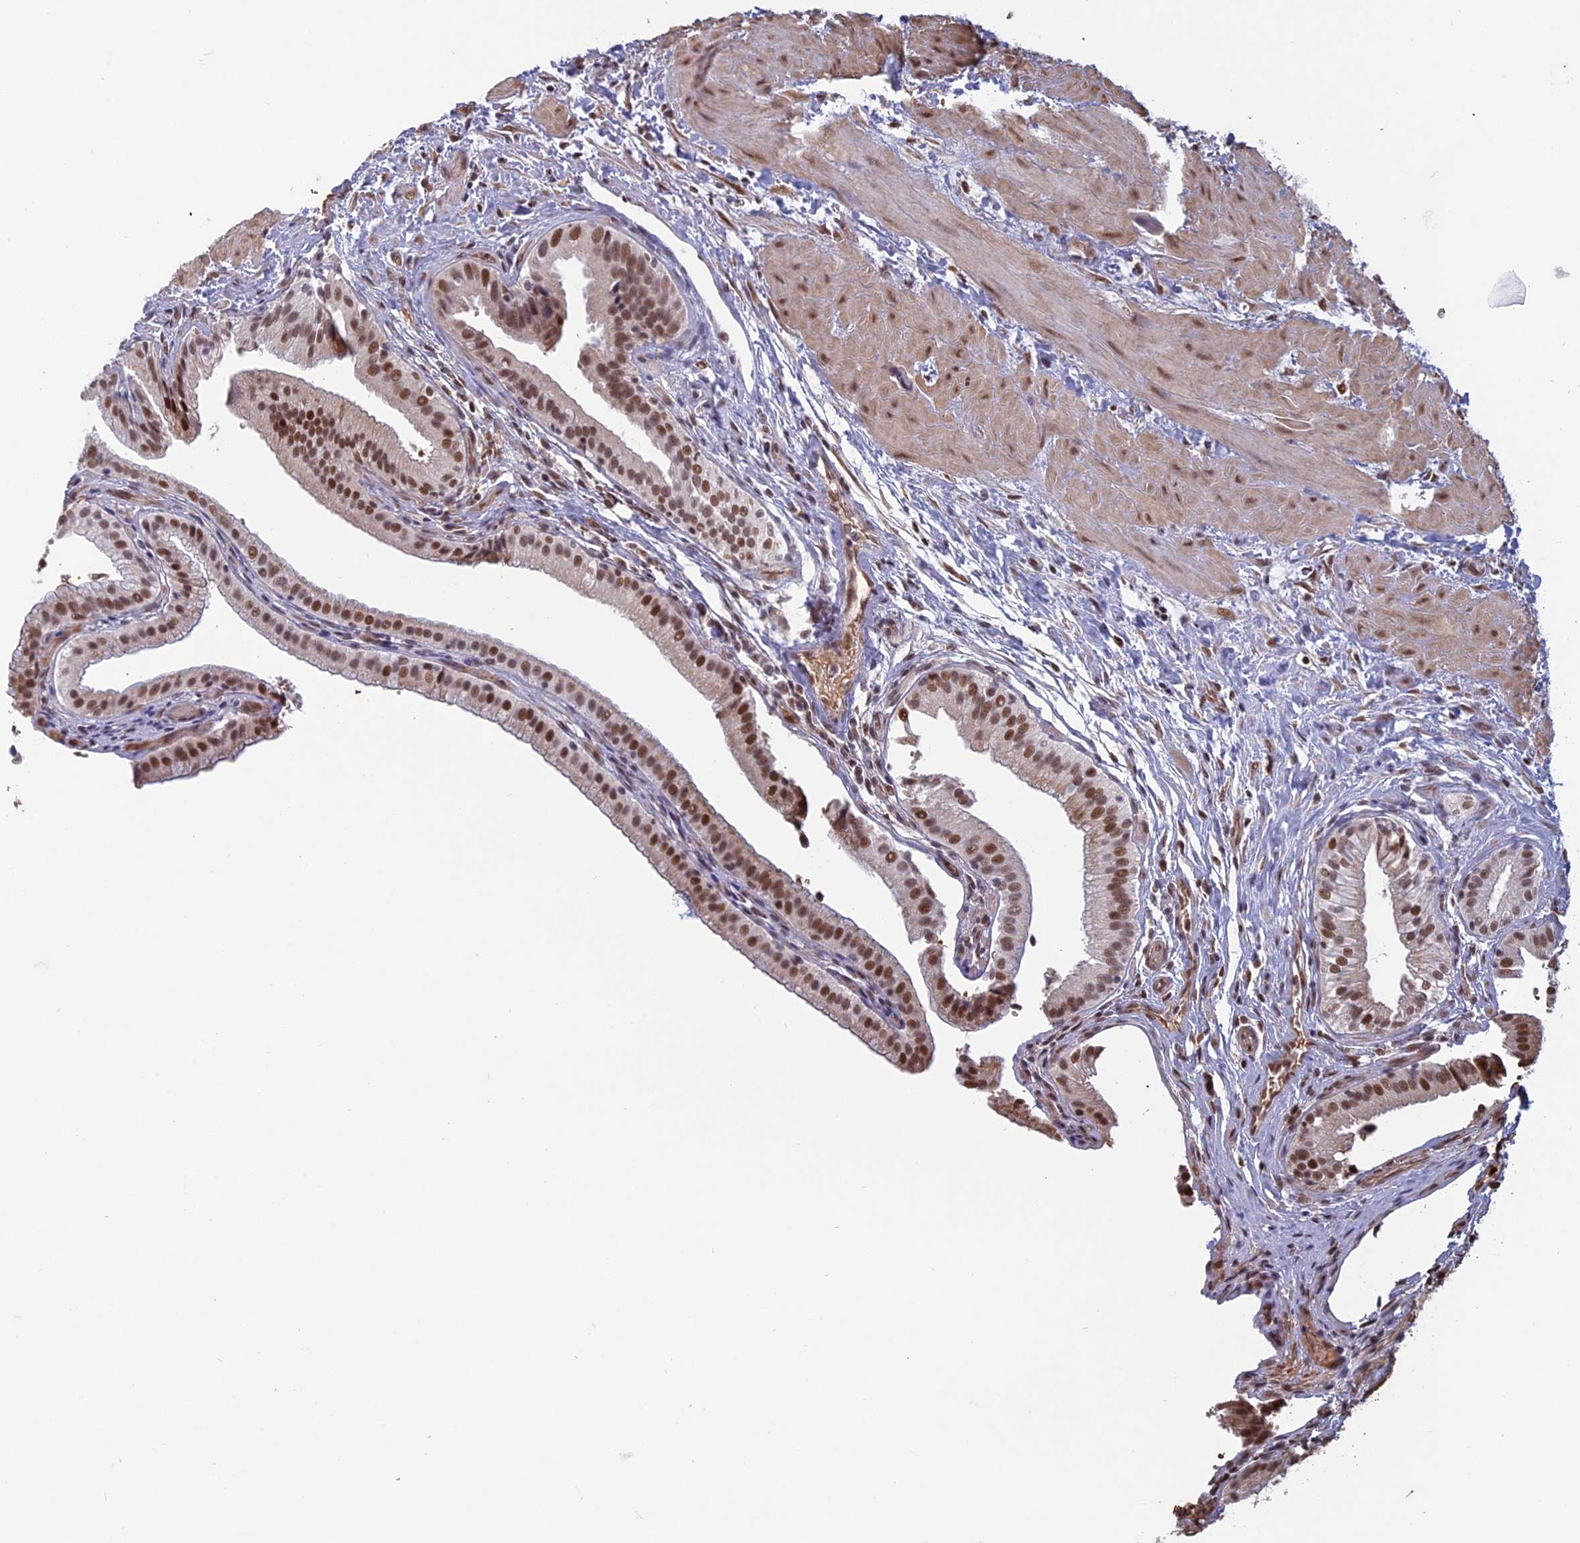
{"staining": {"intensity": "strong", "quantity": ">75%", "location": "nuclear"}, "tissue": "gallbladder", "cell_type": "Glandular cells", "image_type": "normal", "snomed": [{"axis": "morphology", "description": "Normal tissue, NOS"}, {"axis": "topography", "description": "Gallbladder"}], "caption": "Unremarkable gallbladder demonstrates strong nuclear positivity in approximately >75% of glandular cells (DAB (3,3'-diaminobenzidine) IHC with brightfield microscopy, high magnification)..", "gene": "MFAP1", "patient": {"sex": "male", "age": 24}}